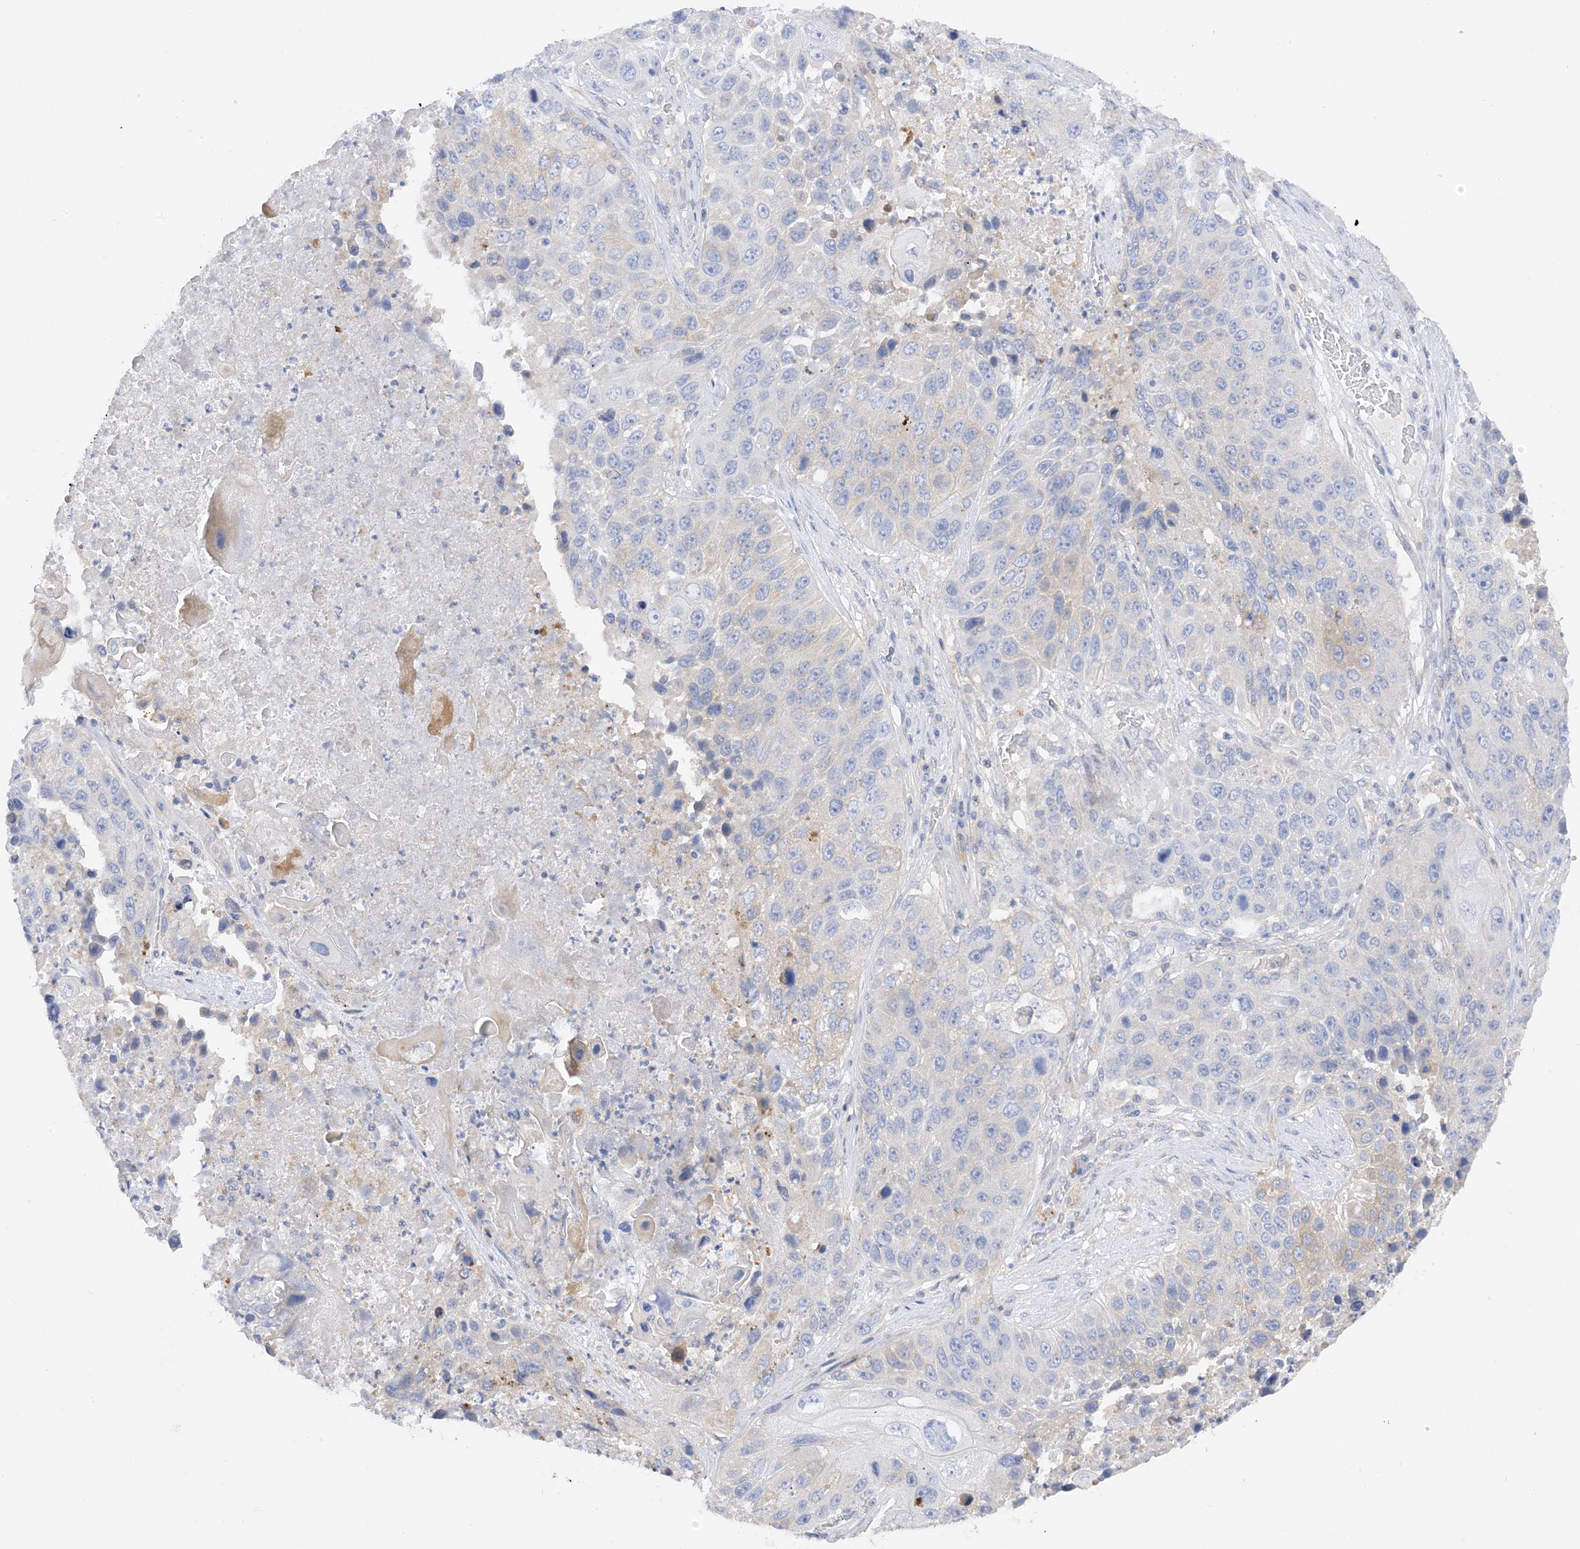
{"staining": {"intensity": "negative", "quantity": "none", "location": "none"}, "tissue": "lung cancer", "cell_type": "Tumor cells", "image_type": "cancer", "snomed": [{"axis": "morphology", "description": "Squamous cell carcinoma, NOS"}, {"axis": "topography", "description": "Lung"}], "caption": "This is an immunohistochemistry (IHC) histopathology image of lung squamous cell carcinoma. There is no positivity in tumor cells.", "gene": "ARV1", "patient": {"sex": "male", "age": 61}}